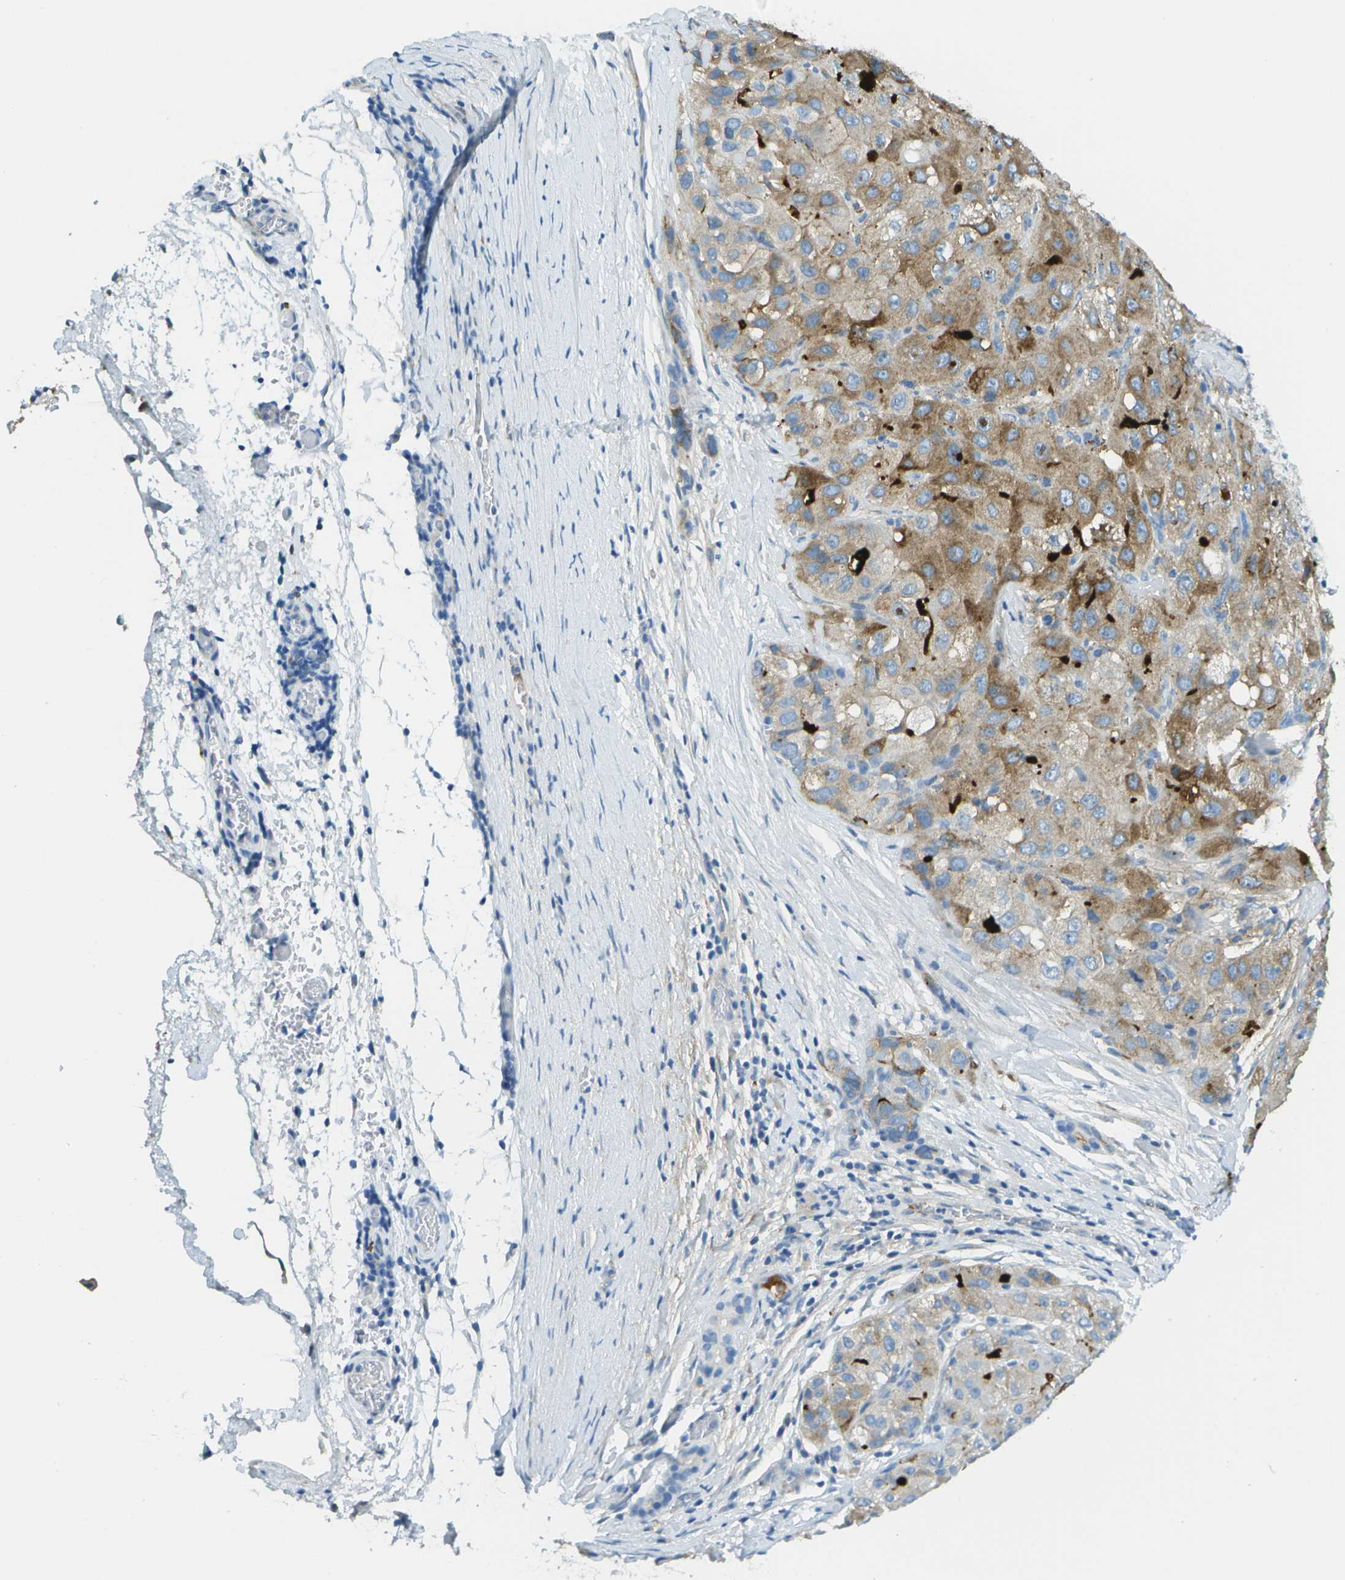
{"staining": {"intensity": "moderate", "quantity": "<25%", "location": "cytoplasmic/membranous"}, "tissue": "liver cancer", "cell_type": "Tumor cells", "image_type": "cancer", "snomed": [{"axis": "morphology", "description": "Carcinoma, Hepatocellular, NOS"}, {"axis": "topography", "description": "Liver"}], "caption": "A brown stain shows moderate cytoplasmic/membranous expression of a protein in human hepatocellular carcinoma (liver) tumor cells.", "gene": "C1S", "patient": {"sex": "male", "age": 80}}